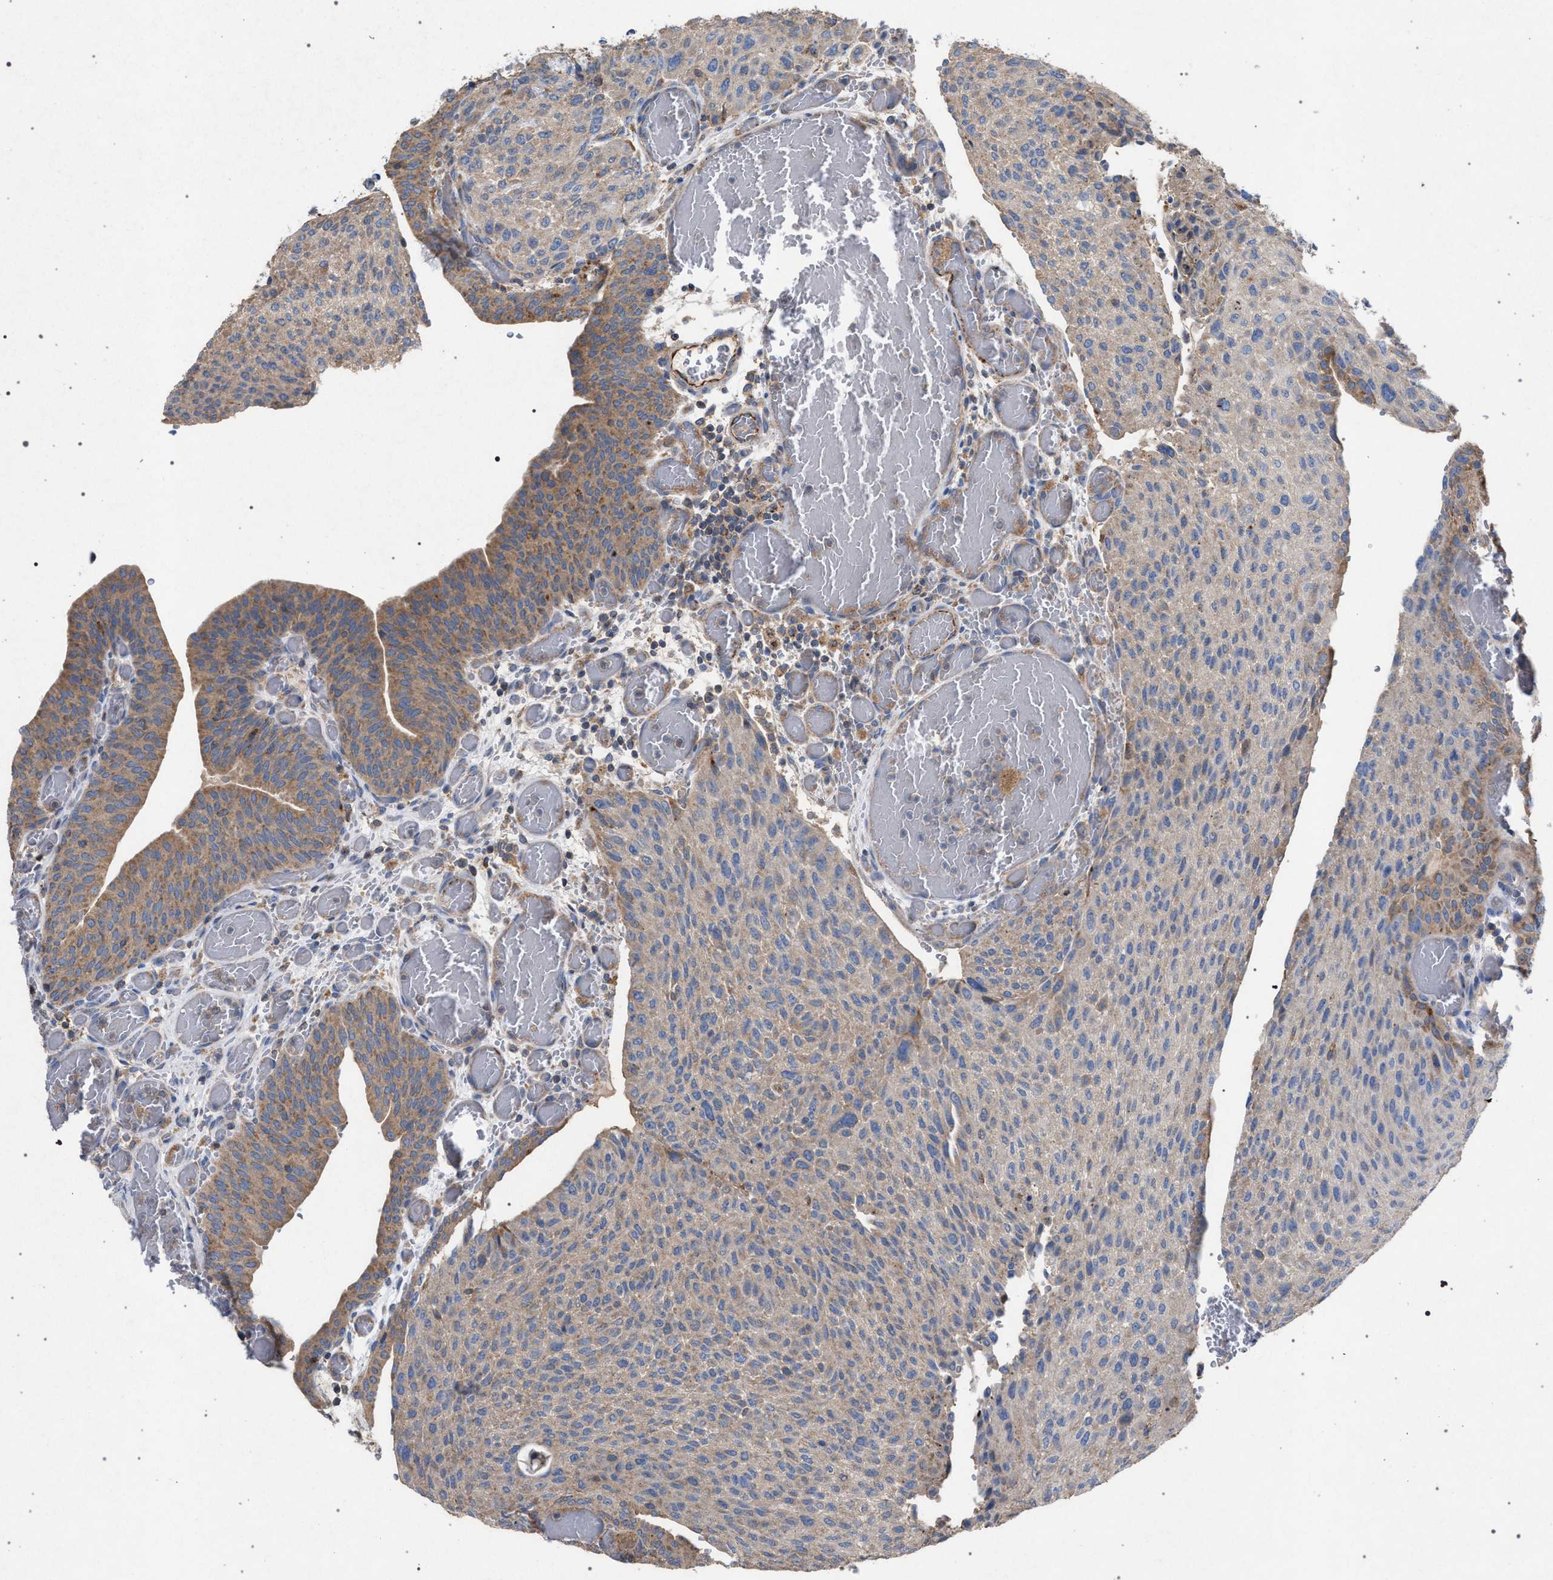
{"staining": {"intensity": "weak", "quantity": ">75%", "location": "cytoplasmic/membranous"}, "tissue": "urothelial cancer", "cell_type": "Tumor cells", "image_type": "cancer", "snomed": [{"axis": "morphology", "description": "Urothelial carcinoma, Low grade"}, {"axis": "morphology", "description": "Urothelial carcinoma, High grade"}, {"axis": "topography", "description": "Urinary bladder"}], "caption": "IHC staining of urothelial cancer, which demonstrates low levels of weak cytoplasmic/membranous positivity in about >75% of tumor cells indicating weak cytoplasmic/membranous protein expression. The staining was performed using DAB (3,3'-diaminobenzidine) (brown) for protein detection and nuclei were counterstained in hematoxylin (blue).", "gene": "VPS13A", "patient": {"sex": "male", "age": 35}}